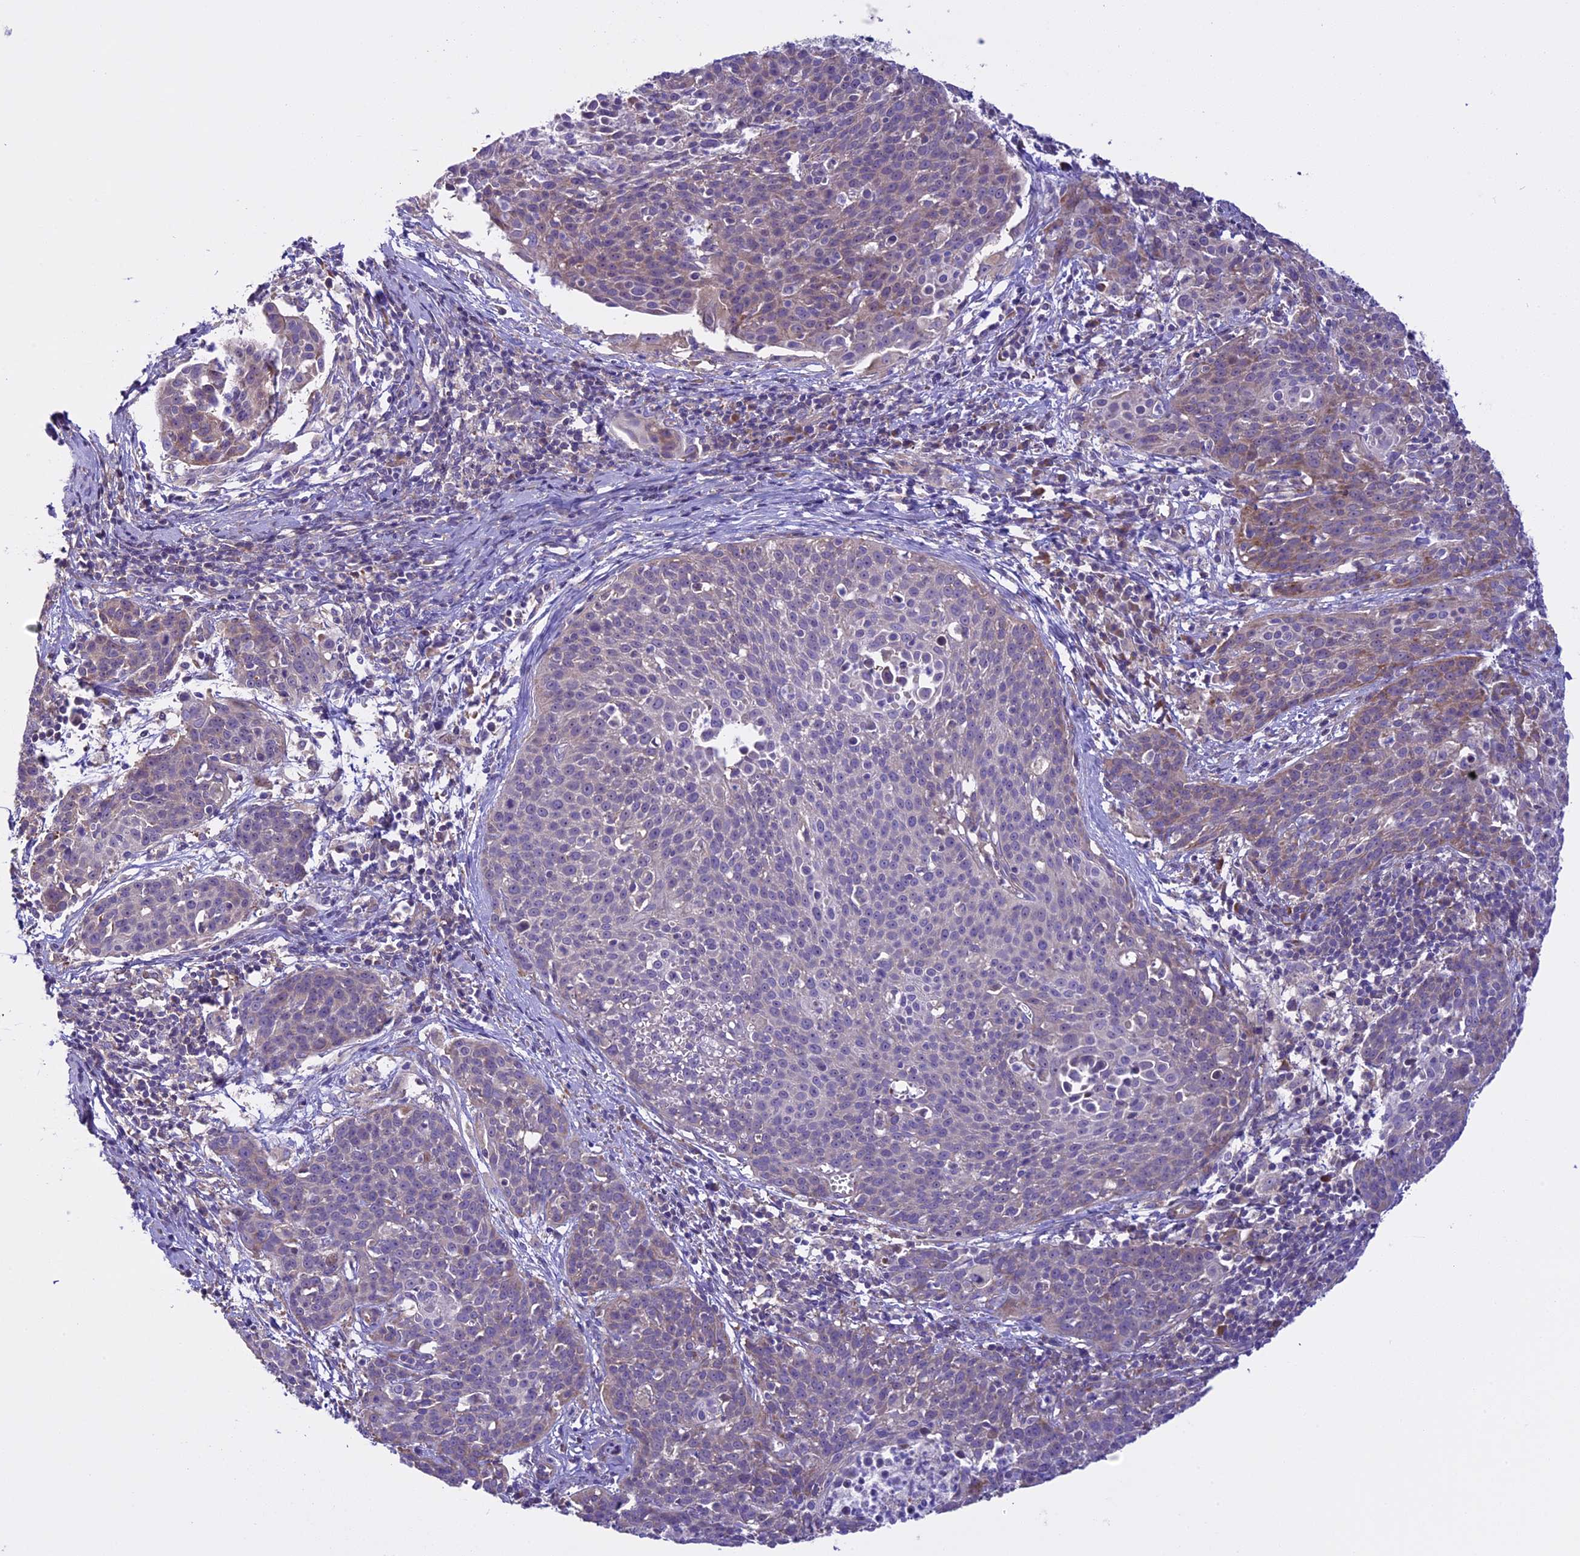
{"staining": {"intensity": "weak", "quantity": "<25%", "location": "cytoplasmic/membranous"}, "tissue": "cervical cancer", "cell_type": "Tumor cells", "image_type": "cancer", "snomed": [{"axis": "morphology", "description": "Squamous cell carcinoma, NOS"}, {"axis": "topography", "description": "Cervix"}], "caption": "An immunohistochemistry photomicrograph of squamous cell carcinoma (cervical) is shown. There is no staining in tumor cells of squamous cell carcinoma (cervical).", "gene": "SPIRE1", "patient": {"sex": "female", "age": 38}}